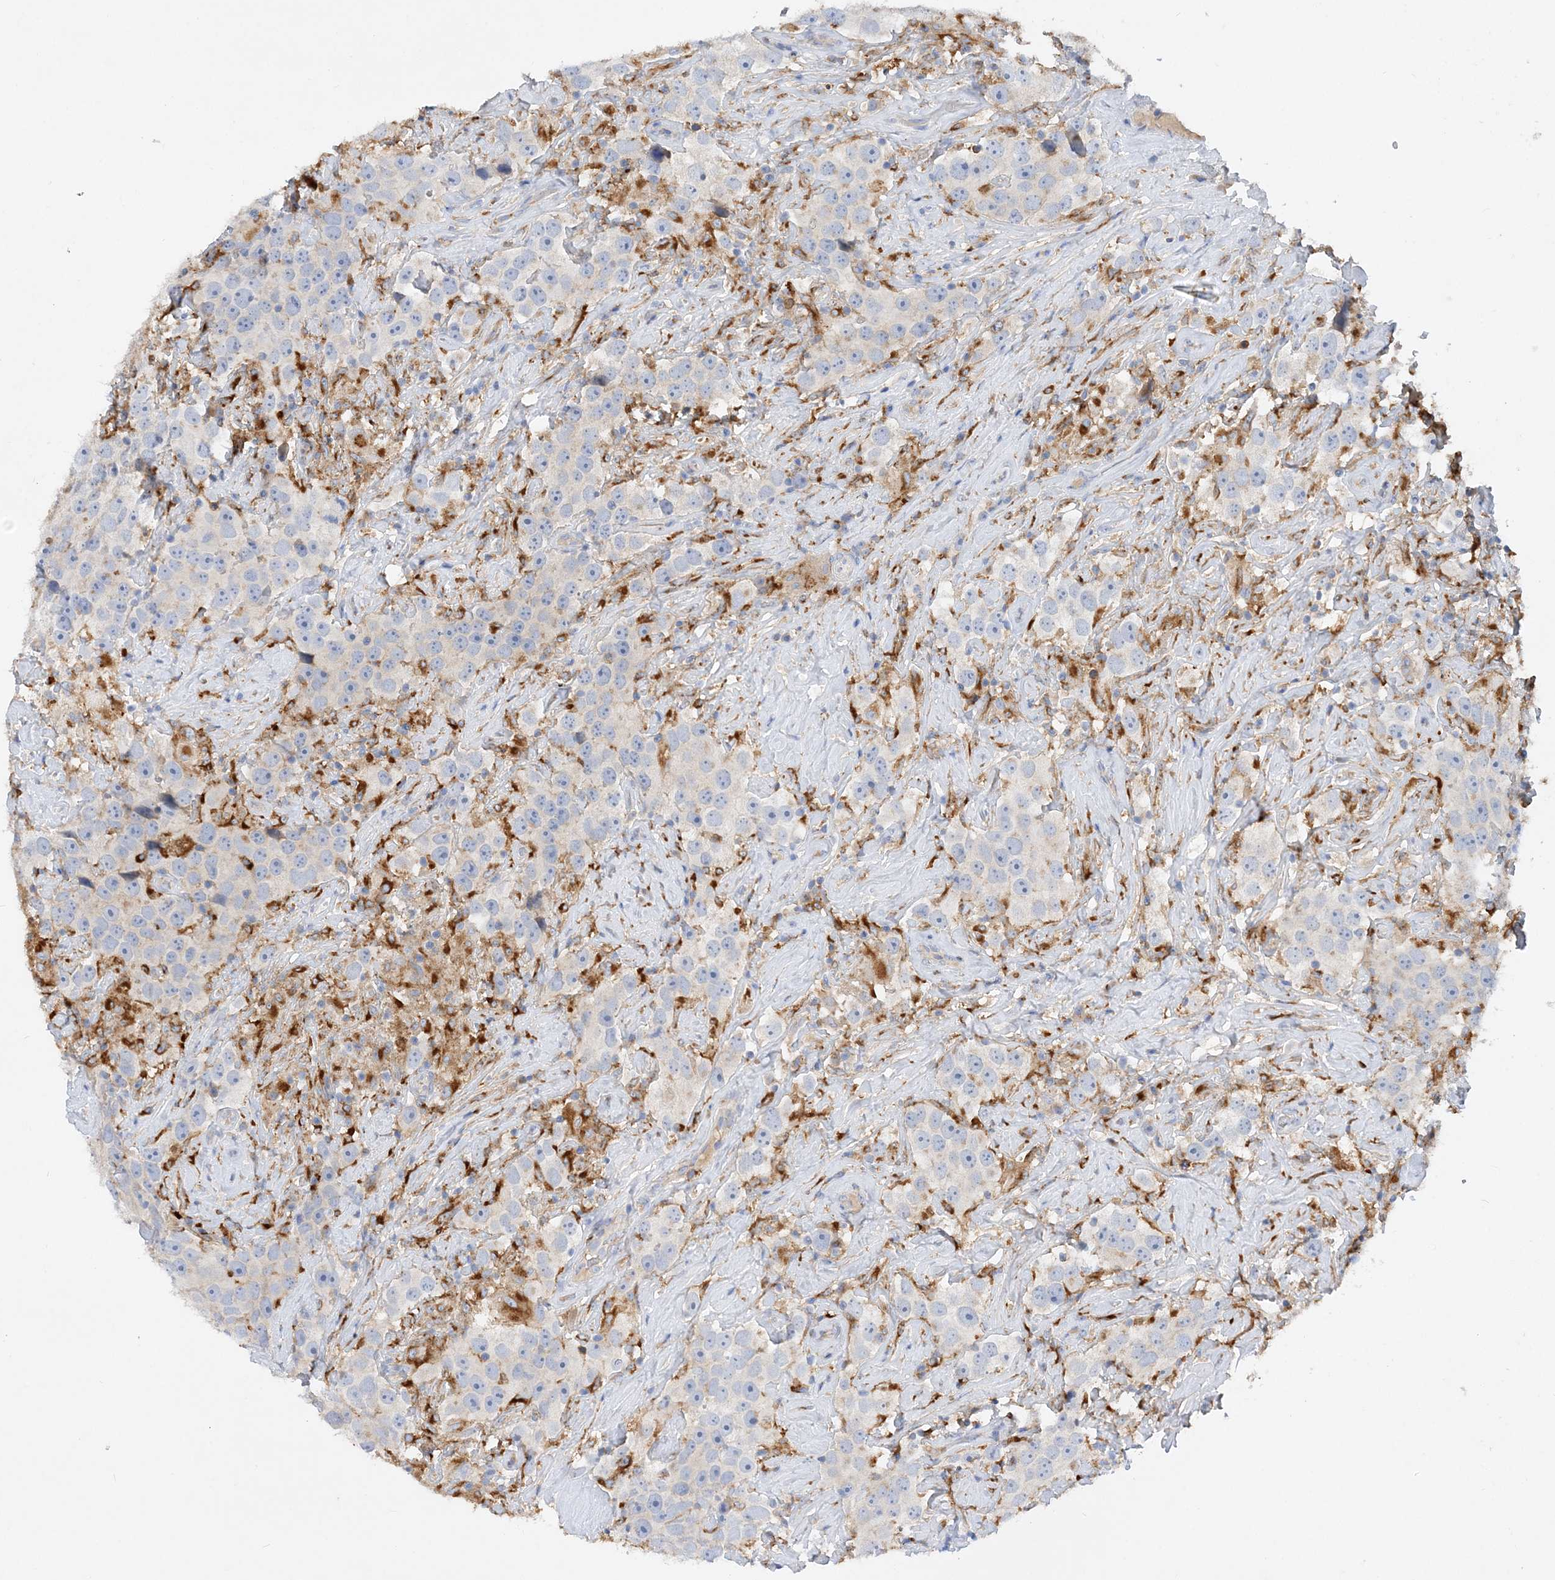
{"staining": {"intensity": "negative", "quantity": "none", "location": "none"}, "tissue": "testis cancer", "cell_type": "Tumor cells", "image_type": "cancer", "snomed": [{"axis": "morphology", "description": "Seminoma, NOS"}, {"axis": "topography", "description": "Testis"}], "caption": "Immunohistochemical staining of human testis cancer (seminoma) reveals no significant positivity in tumor cells.", "gene": "GRINA", "patient": {"sex": "male", "age": 49}}